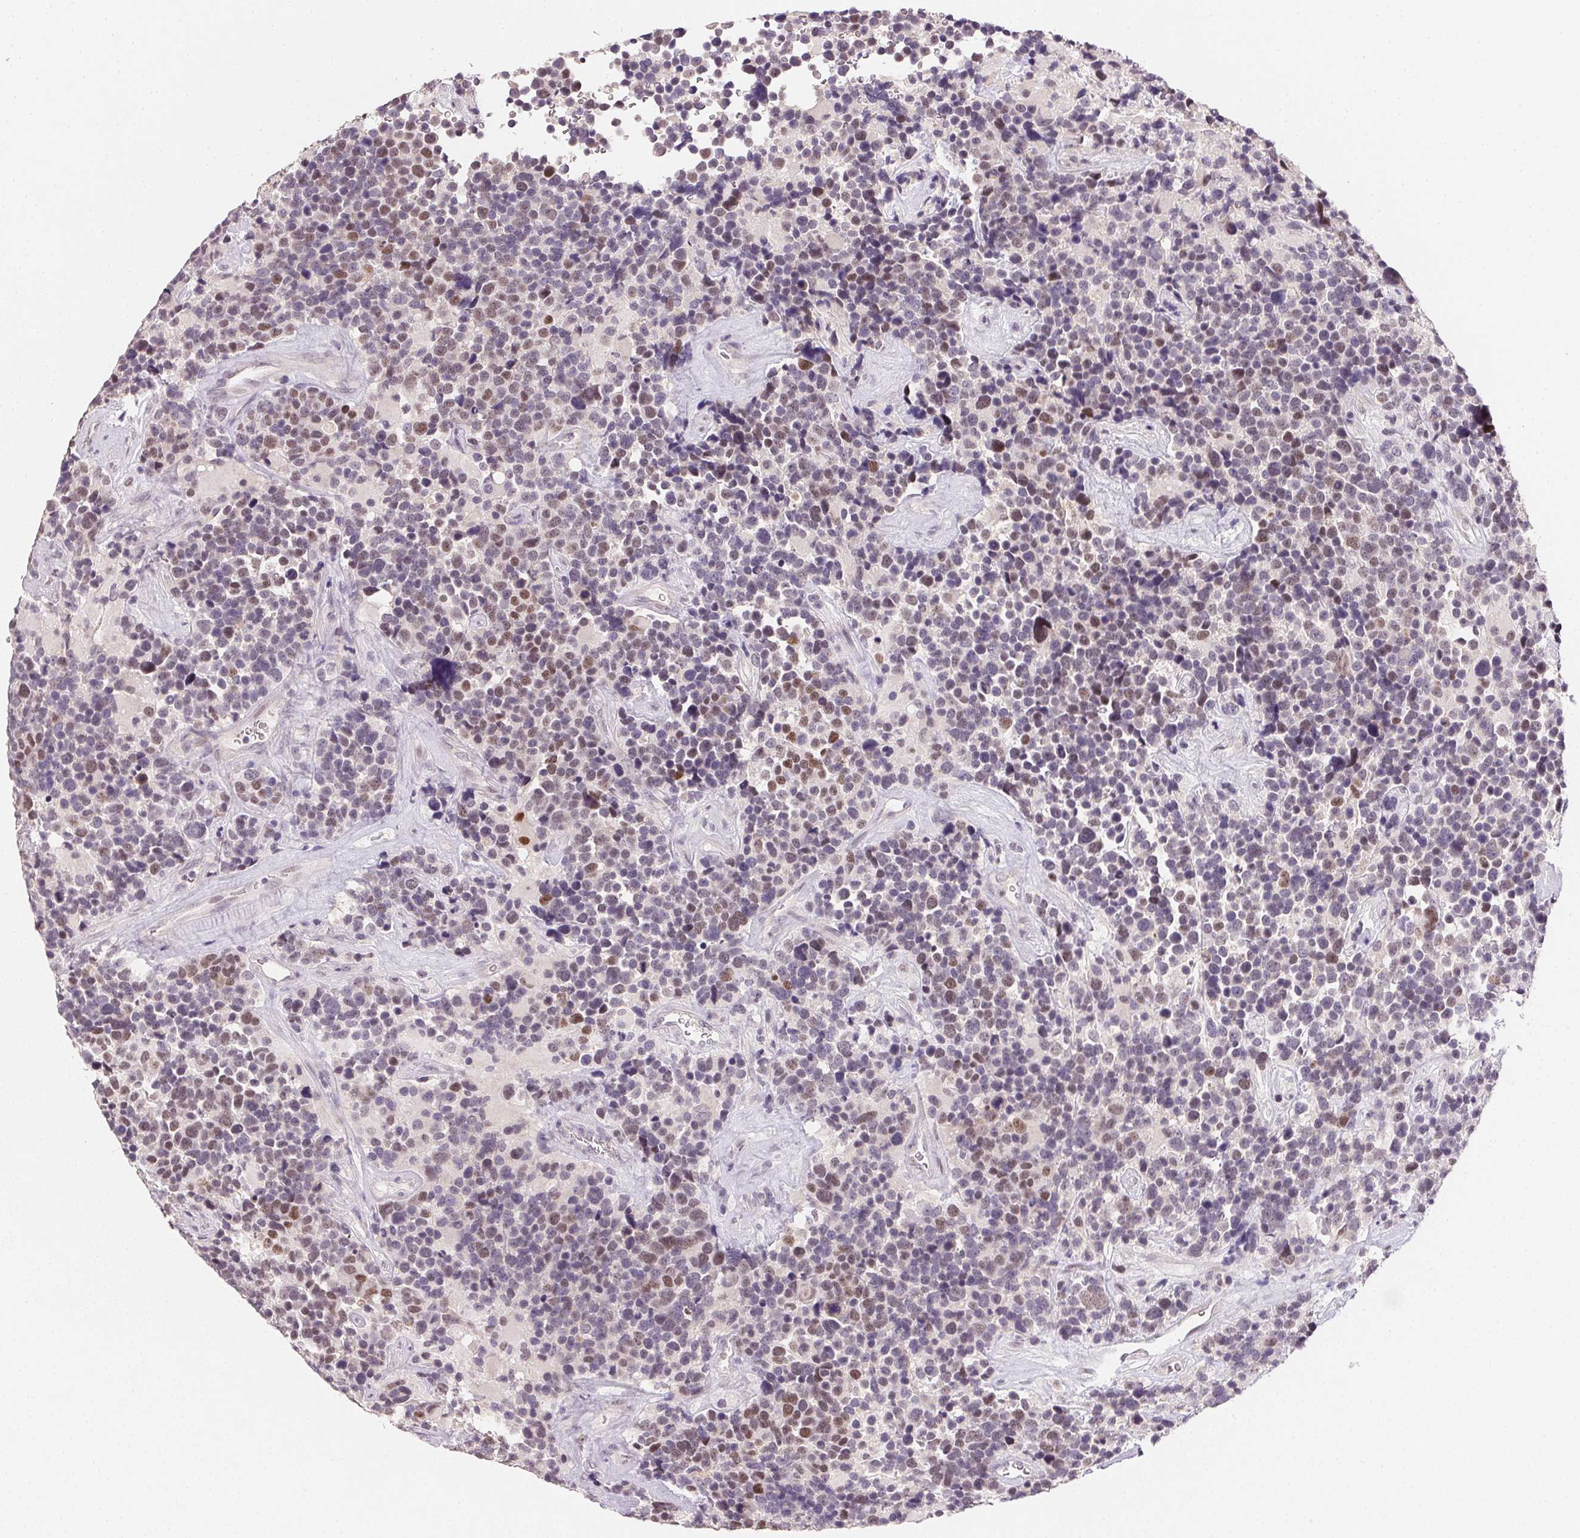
{"staining": {"intensity": "weak", "quantity": "<25%", "location": "nuclear"}, "tissue": "glioma", "cell_type": "Tumor cells", "image_type": "cancer", "snomed": [{"axis": "morphology", "description": "Glioma, malignant, High grade"}, {"axis": "topography", "description": "Brain"}], "caption": "Immunohistochemistry photomicrograph of human glioma stained for a protein (brown), which displays no staining in tumor cells.", "gene": "POLR3G", "patient": {"sex": "male", "age": 33}}